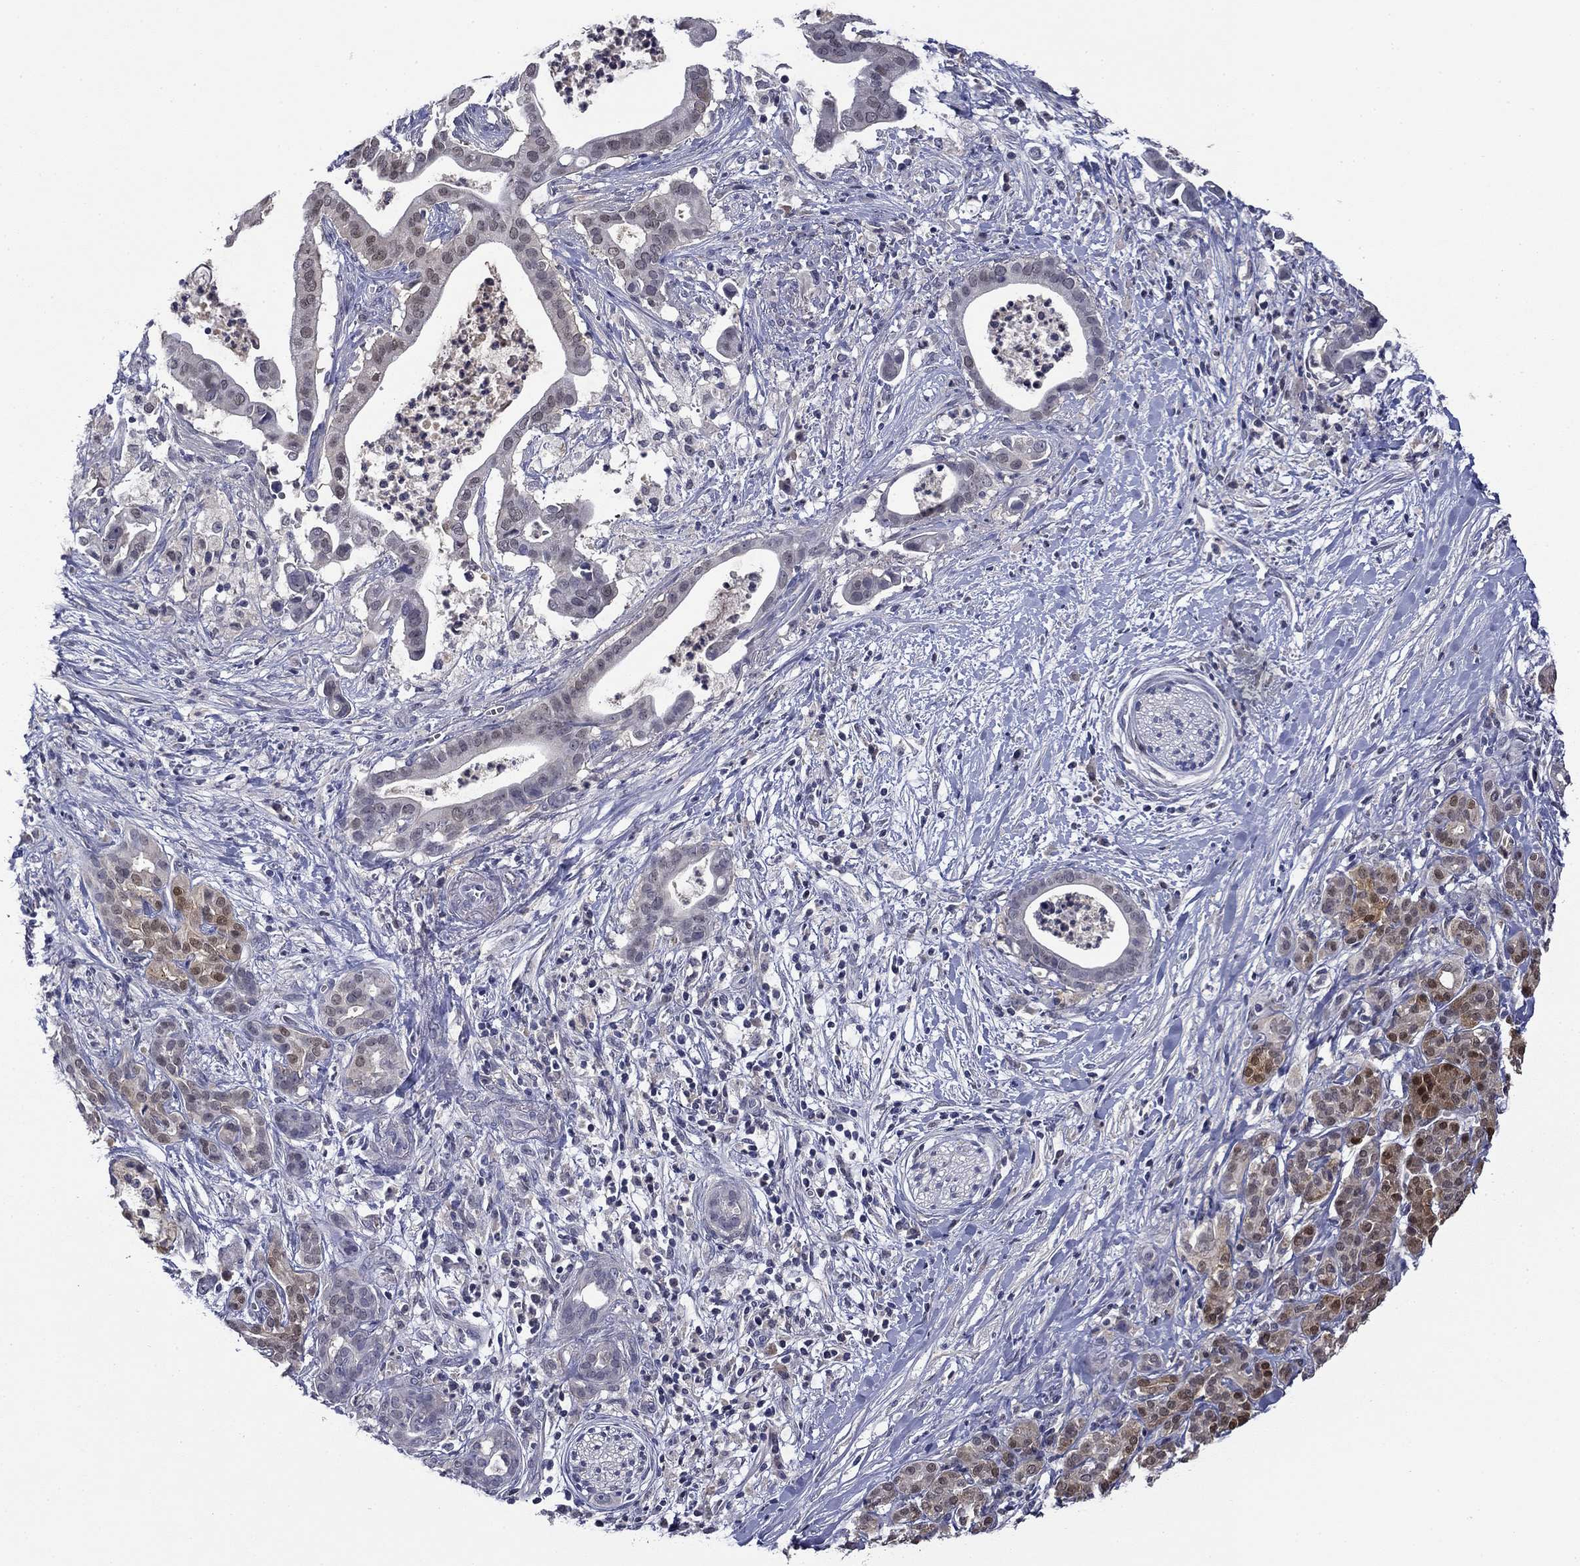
{"staining": {"intensity": "negative", "quantity": "none", "location": "none"}, "tissue": "pancreatic cancer", "cell_type": "Tumor cells", "image_type": "cancer", "snomed": [{"axis": "morphology", "description": "Adenocarcinoma, NOS"}, {"axis": "topography", "description": "Pancreas"}], "caption": "Tumor cells show no significant protein expression in adenocarcinoma (pancreatic).", "gene": "DDTL", "patient": {"sex": "male", "age": 61}}